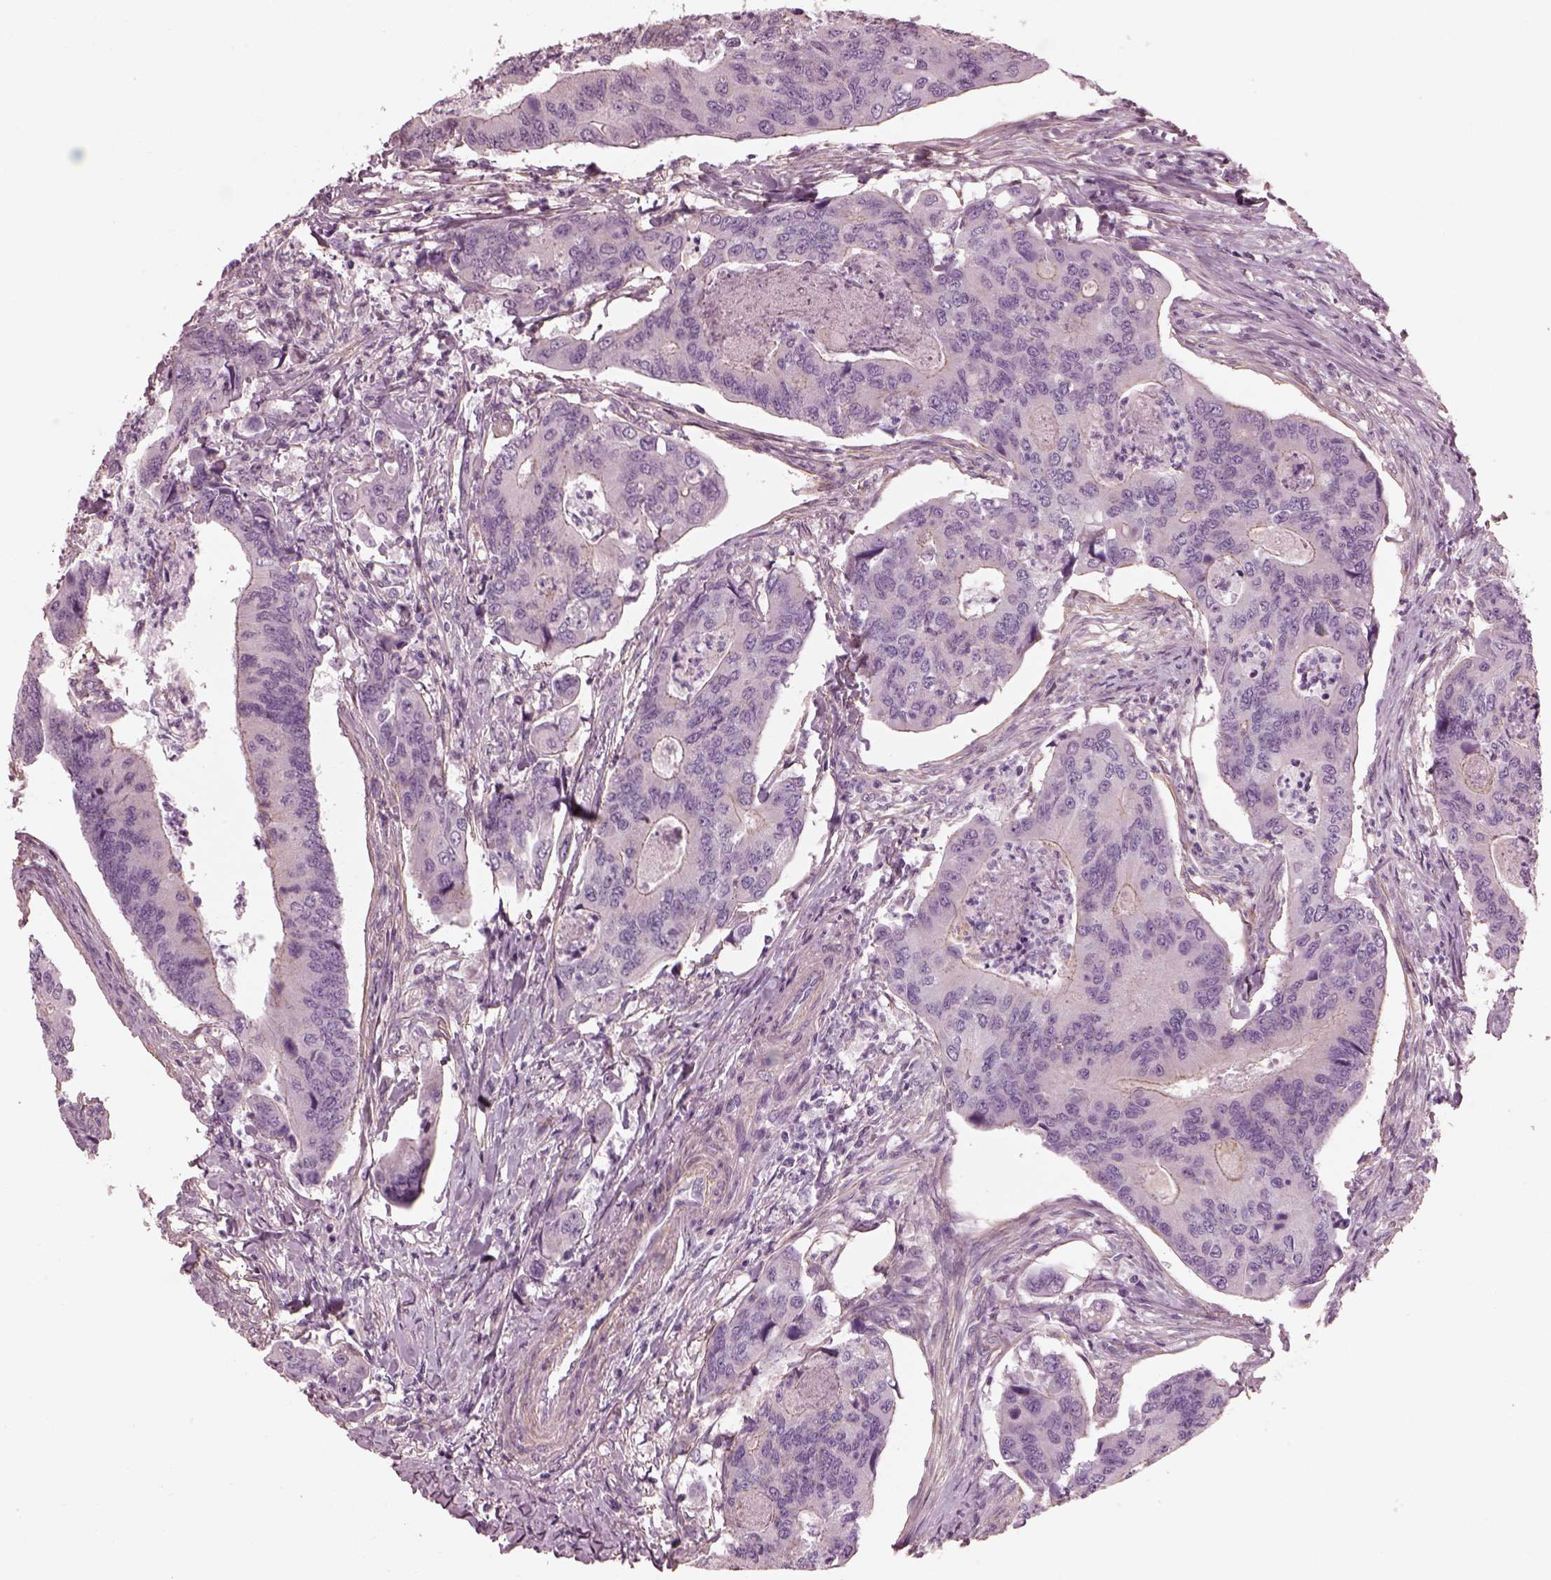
{"staining": {"intensity": "negative", "quantity": "none", "location": "none"}, "tissue": "colorectal cancer", "cell_type": "Tumor cells", "image_type": "cancer", "snomed": [{"axis": "morphology", "description": "Adenocarcinoma, NOS"}, {"axis": "topography", "description": "Colon"}], "caption": "IHC of human colorectal cancer reveals no positivity in tumor cells. (Brightfield microscopy of DAB immunohistochemistry at high magnification).", "gene": "BFSP1", "patient": {"sex": "female", "age": 67}}